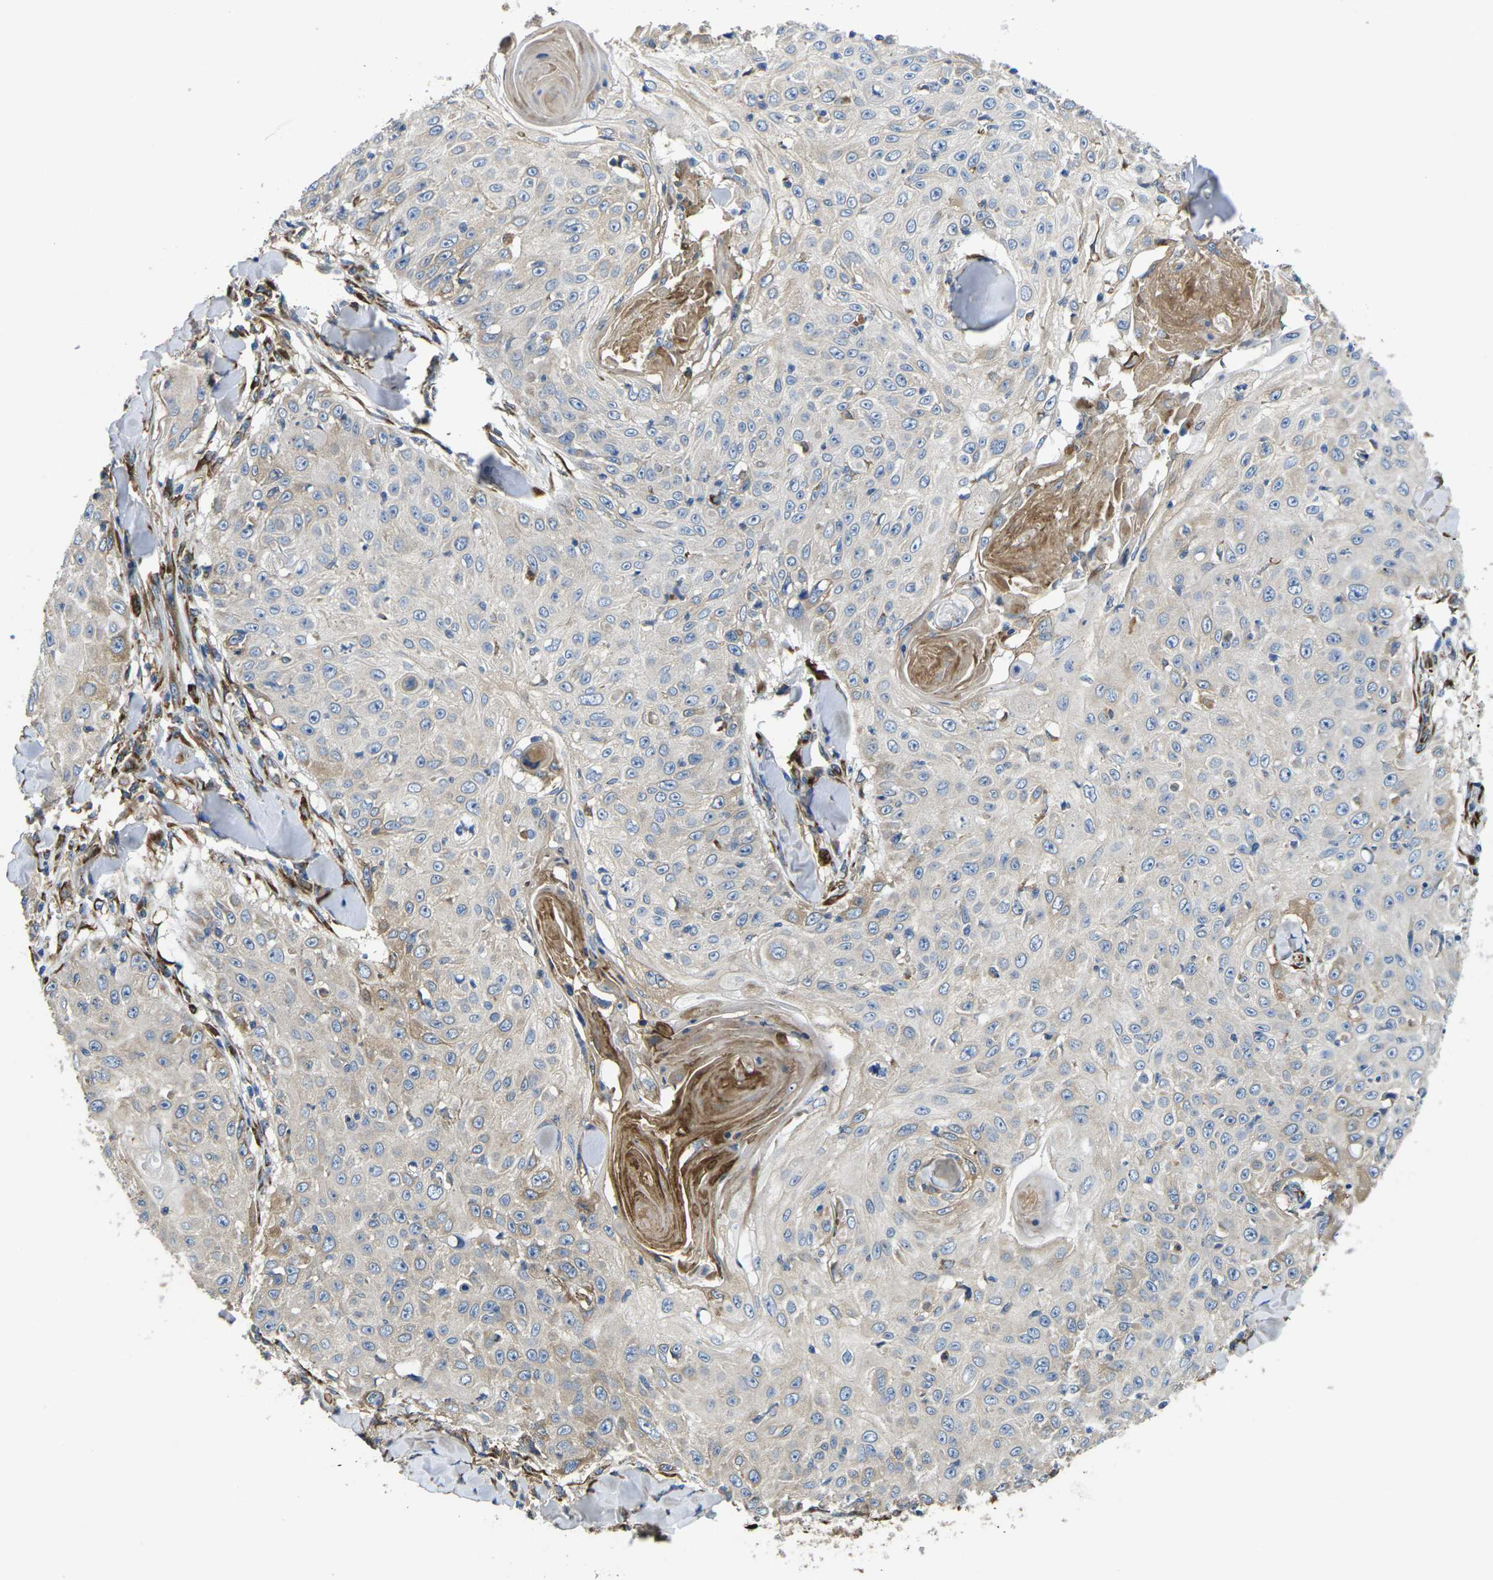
{"staining": {"intensity": "weak", "quantity": "<25%", "location": "cytoplasmic/membranous"}, "tissue": "skin cancer", "cell_type": "Tumor cells", "image_type": "cancer", "snomed": [{"axis": "morphology", "description": "Squamous cell carcinoma, NOS"}, {"axis": "topography", "description": "Skin"}], "caption": "Immunohistochemical staining of skin cancer (squamous cell carcinoma) shows no significant staining in tumor cells. (DAB immunohistochemistry, high magnification).", "gene": "PDZD8", "patient": {"sex": "male", "age": 86}}